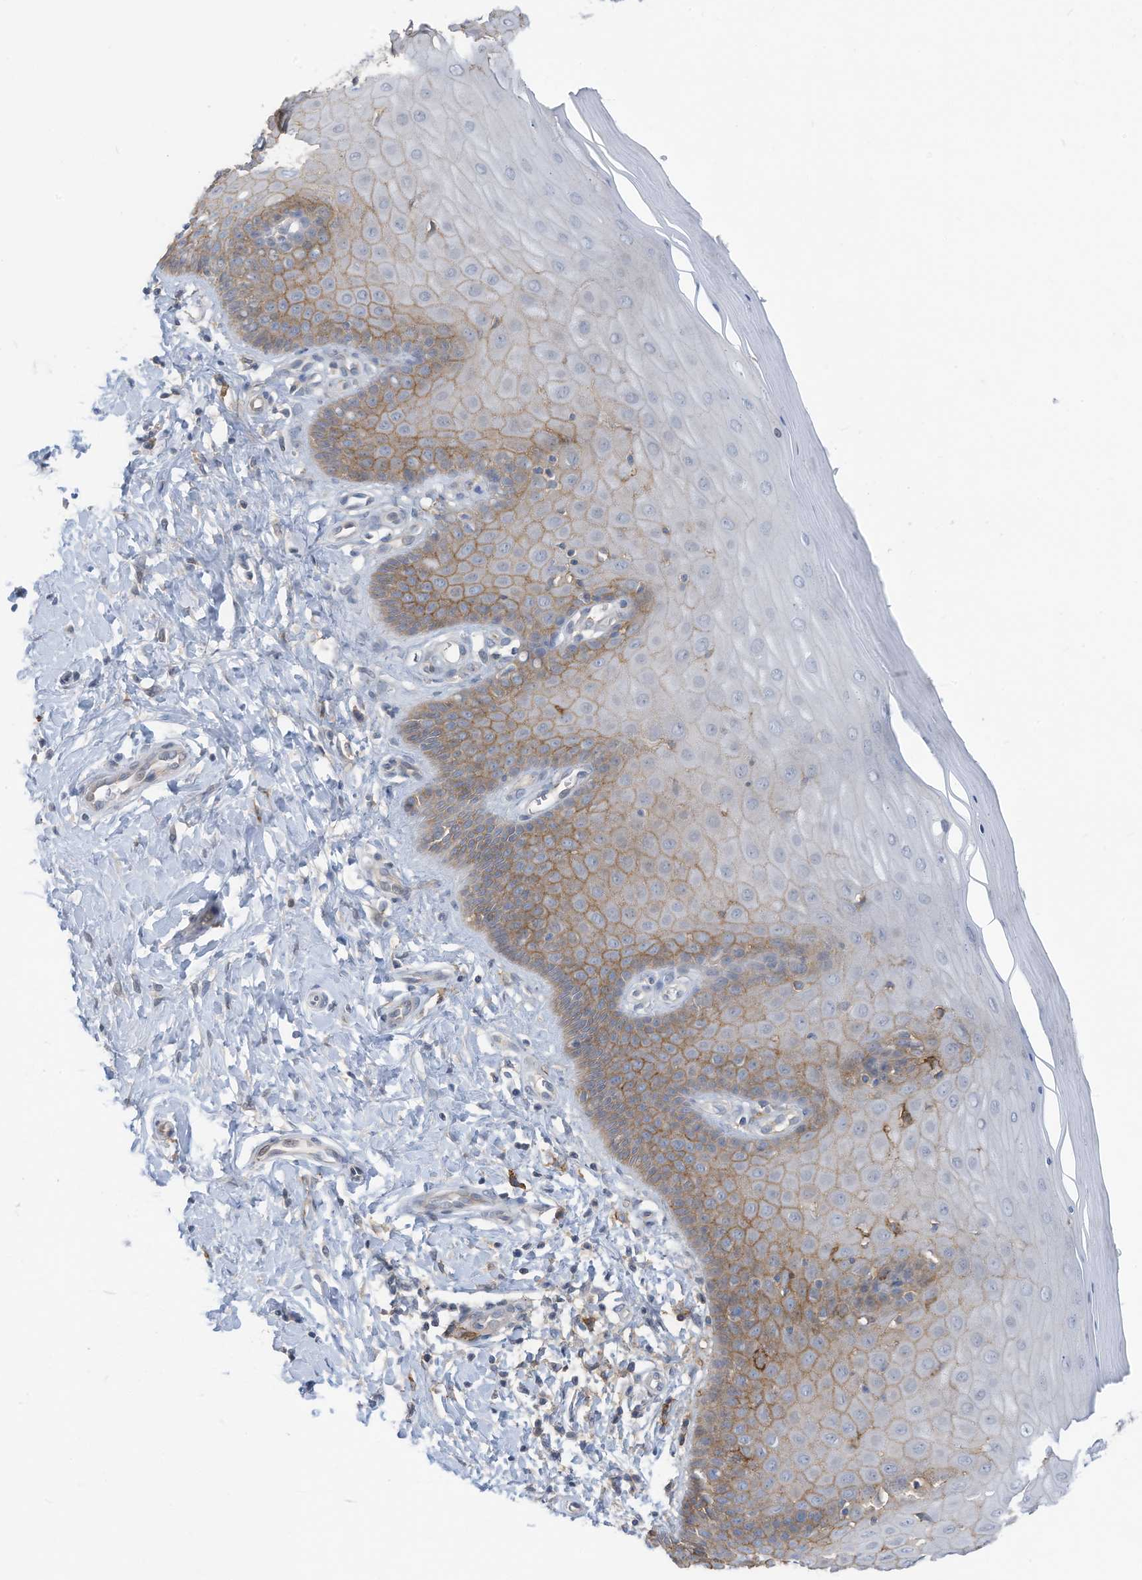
{"staining": {"intensity": "moderate", "quantity": ">75%", "location": "cytoplasmic/membranous"}, "tissue": "cervix", "cell_type": "Glandular cells", "image_type": "normal", "snomed": [{"axis": "morphology", "description": "Normal tissue, NOS"}, {"axis": "topography", "description": "Cervix"}], "caption": "Immunohistochemistry staining of normal cervix, which displays medium levels of moderate cytoplasmic/membranous positivity in about >75% of glandular cells indicating moderate cytoplasmic/membranous protein staining. The staining was performed using DAB (3,3'-diaminobenzidine) (brown) for protein detection and nuclei were counterstained in hematoxylin (blue).", "gene": "SLC1A5", "patient": {"sex": "female", "age": 55}}